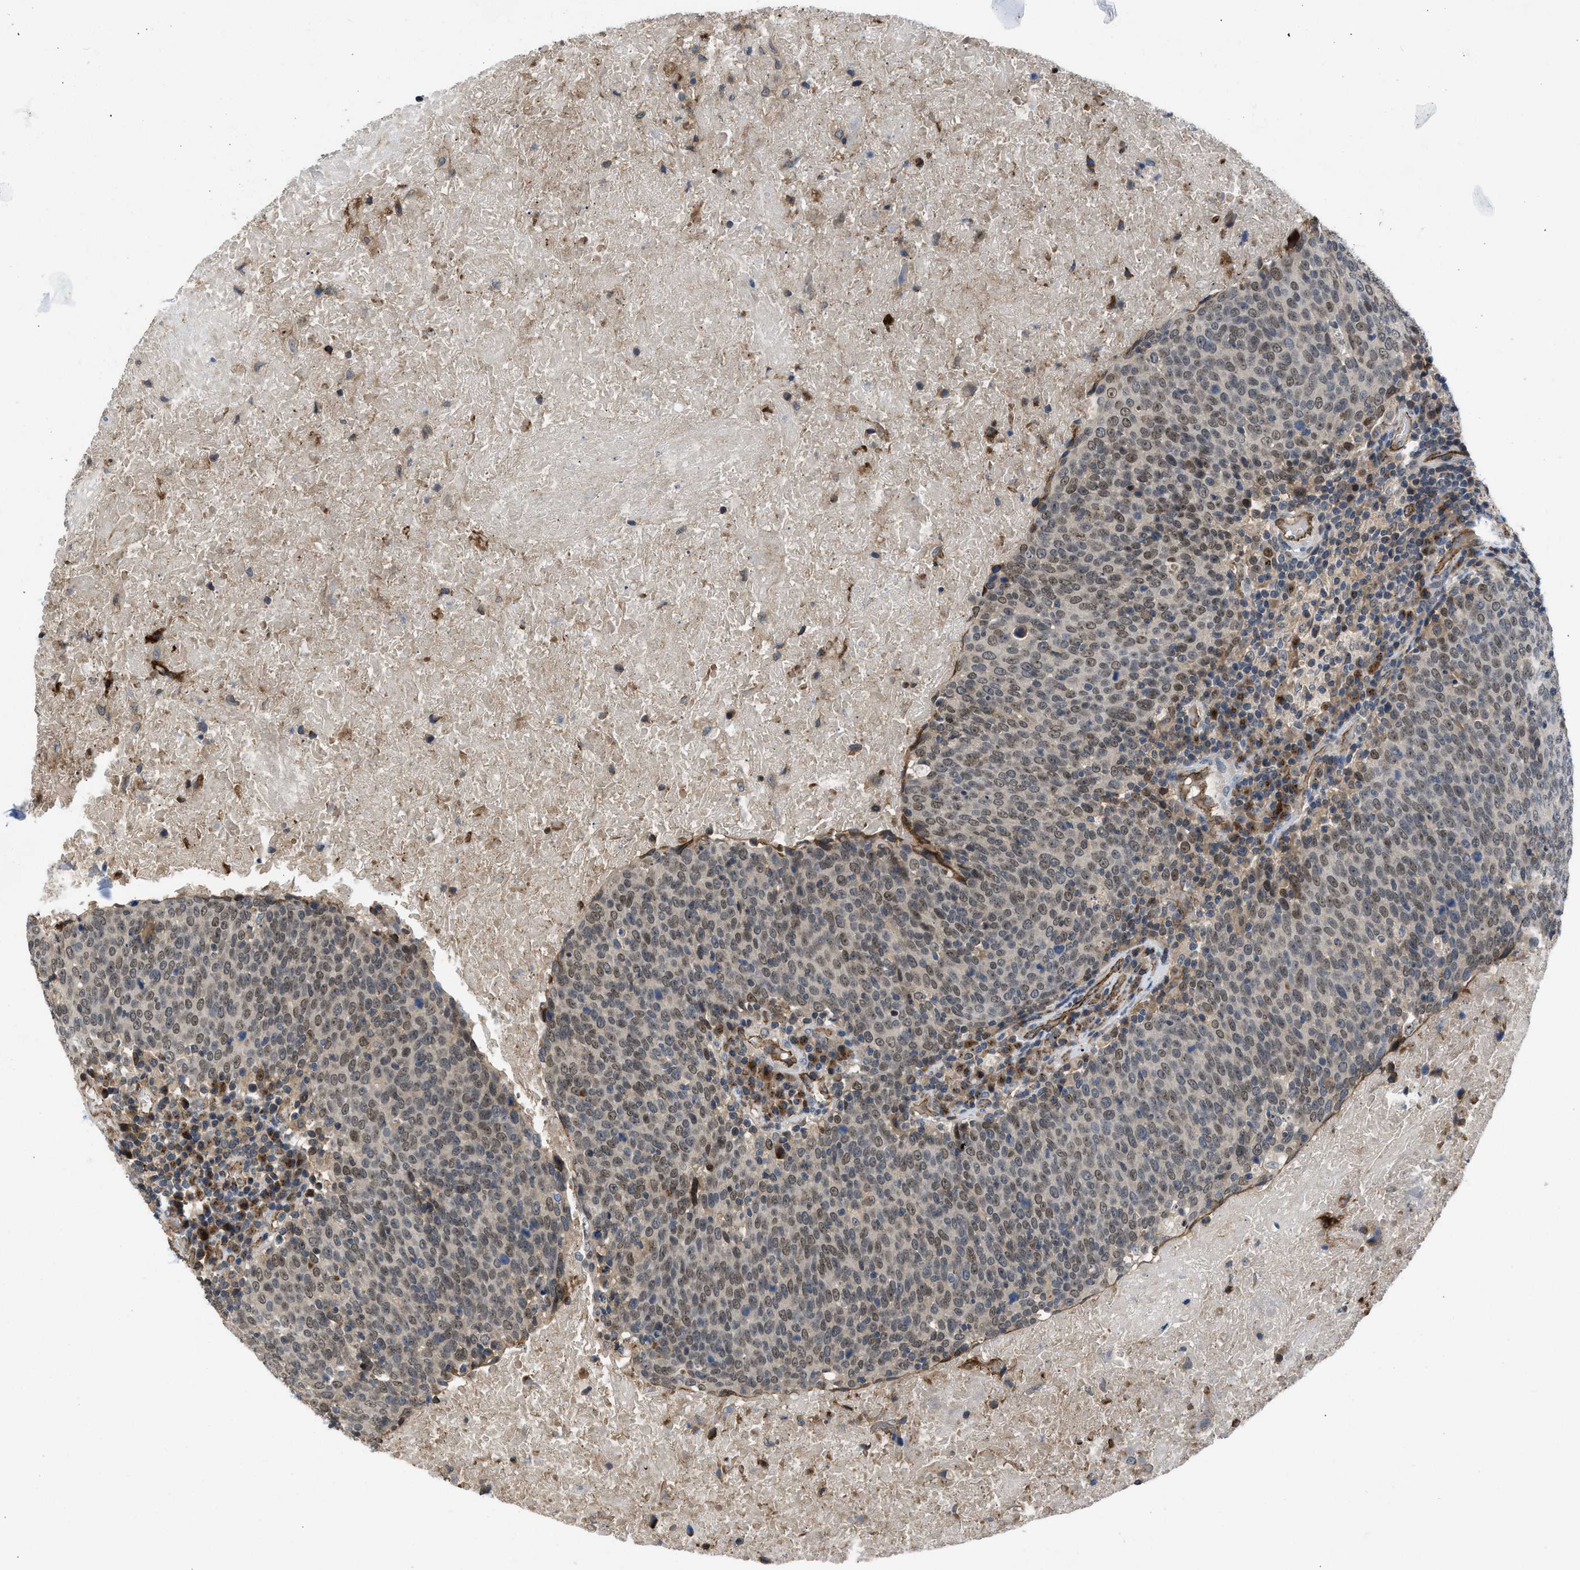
{"staining": {"intensity": "moderate", "quantity": "25%-75%", "location": "nuclear"}, "tissue": "head and neck cancer", "cell_type": "Tumor cells", "image_type": "cancer", "snomed": [{"axis": "morphology", "description": "Squamous cell carcinoma, NOS"}, {"axis": "morphology", "description": "Squamous cell carcinoma, metastatic, NOS"}, {"axis": "topography", "description": "Lymph node"}, {"axis": "topography", "description": "Head-Neck"}], "caption": "Immunohistochemistry (IHC) staining of squamous cell carcinoma (head and neck), which exhibits medium levels of moderate nuclear positivity in approximately 25%-75% of tumor cells indicating moderate nuclear protein positivity. The staining was performed using DAB (brown) for protein detection and nuclei were counterstained in hematoxylin (blue).", "gene": "GPATCH2L", "patient": {"sex": "male", "age": 62}}